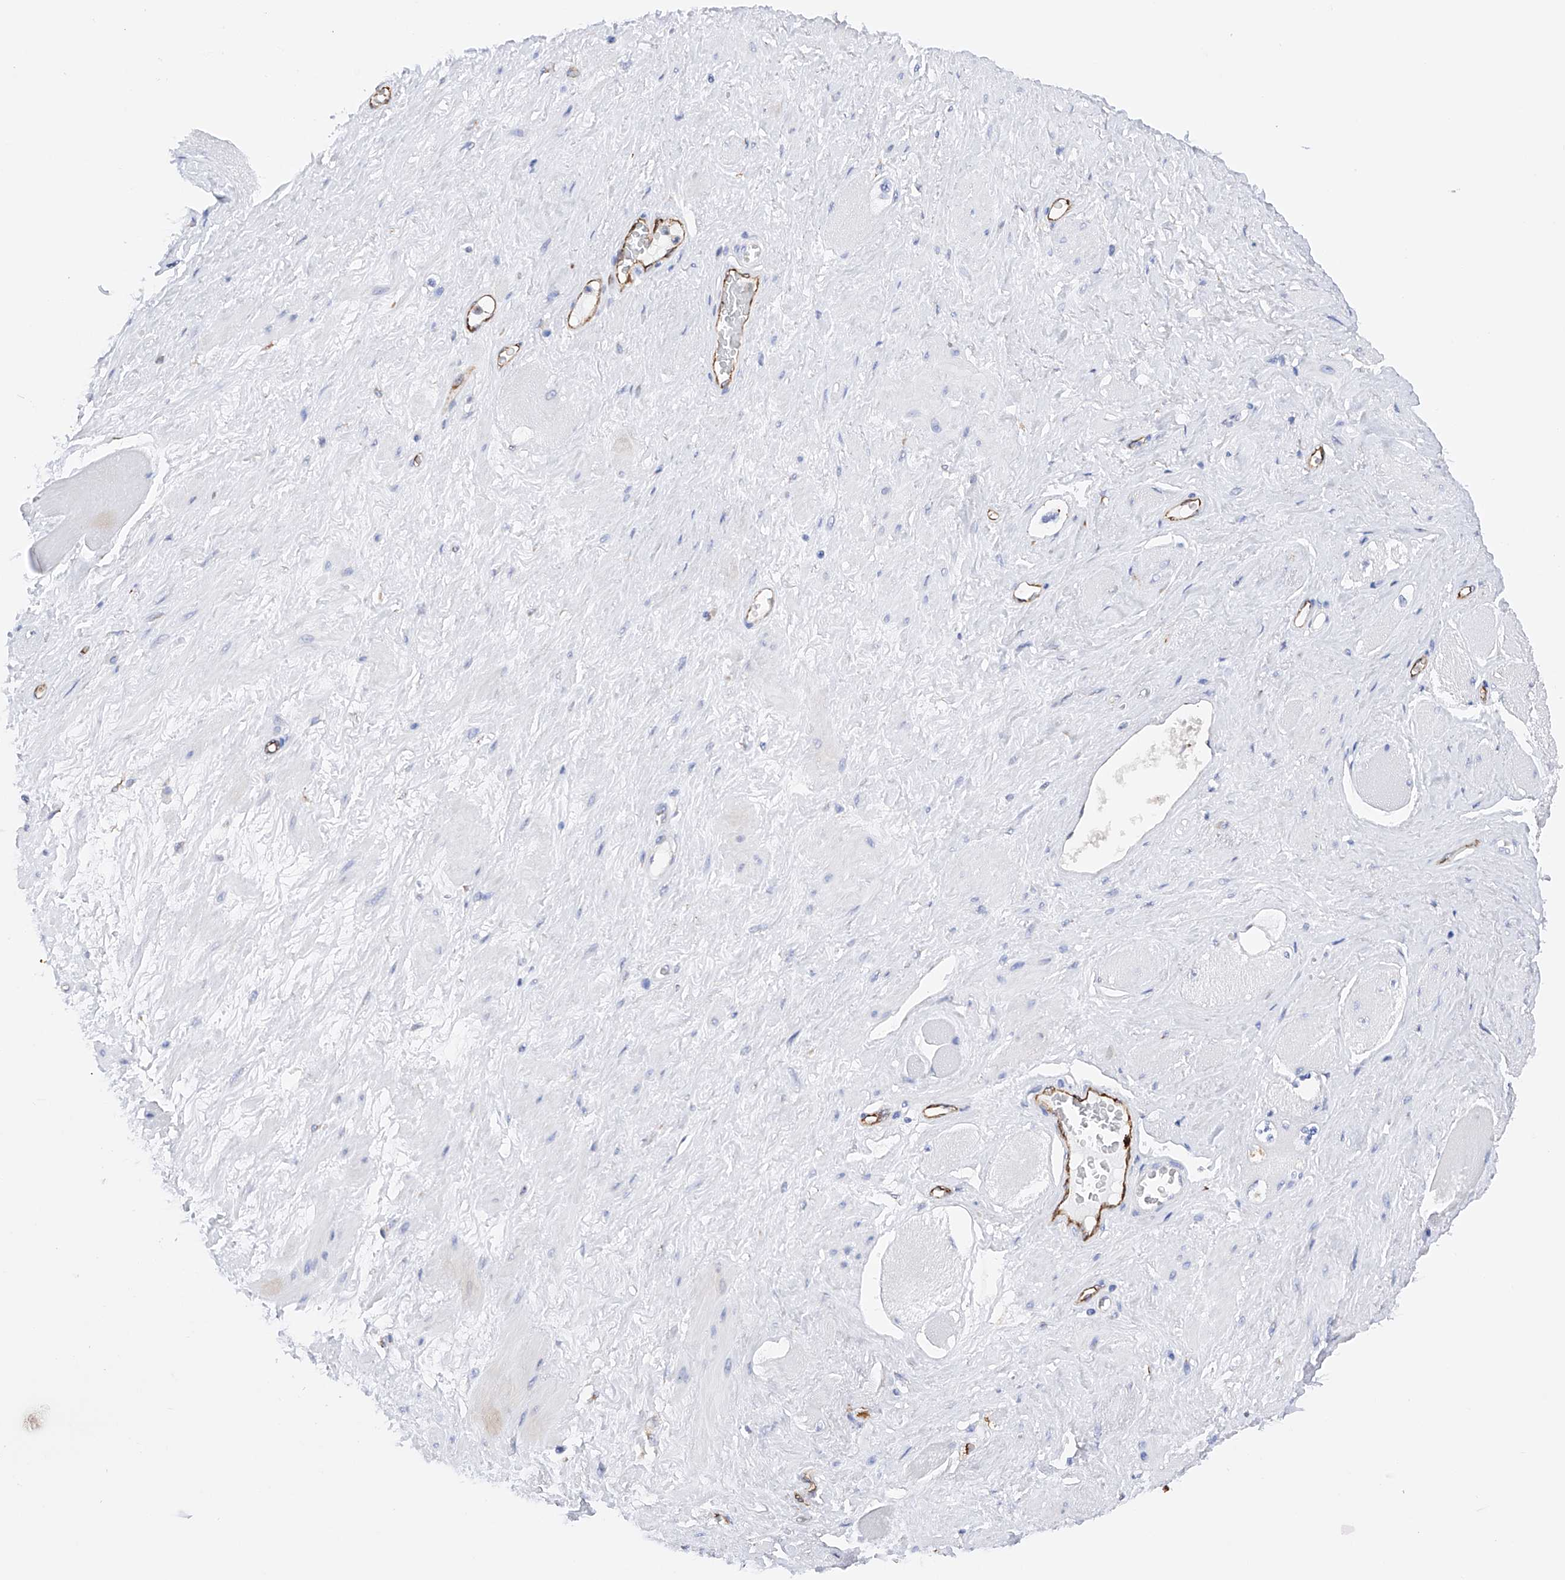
{"staining": {"intensity": "negative", "quantity": "none", "location": "none"}, "tissue": "adipose tissue", "cell_type": "Adipocytes", "image_type": "normal", "snomed": [{"axis": "morphology", "description": "Normal tissue, NOS"}, {"axis": "morphology", "description": "Adenocarcinoma, Low grade"}, {"axis": "topography", "description": "Prostate"}, {"axis": "topography", "description": "Peripheral nerve tissue"}], "caption": "A histopathology image of adipose tissue stained for a protein demonstrates no brown staining in adipocytes. Brightfield microscopy of immunohistochemistry stained with DAB (brown) and hematoxylin (blue), captured at high magnification.", "gene": "PDIA5", "patient": {"sex": "male", "age": 63}}